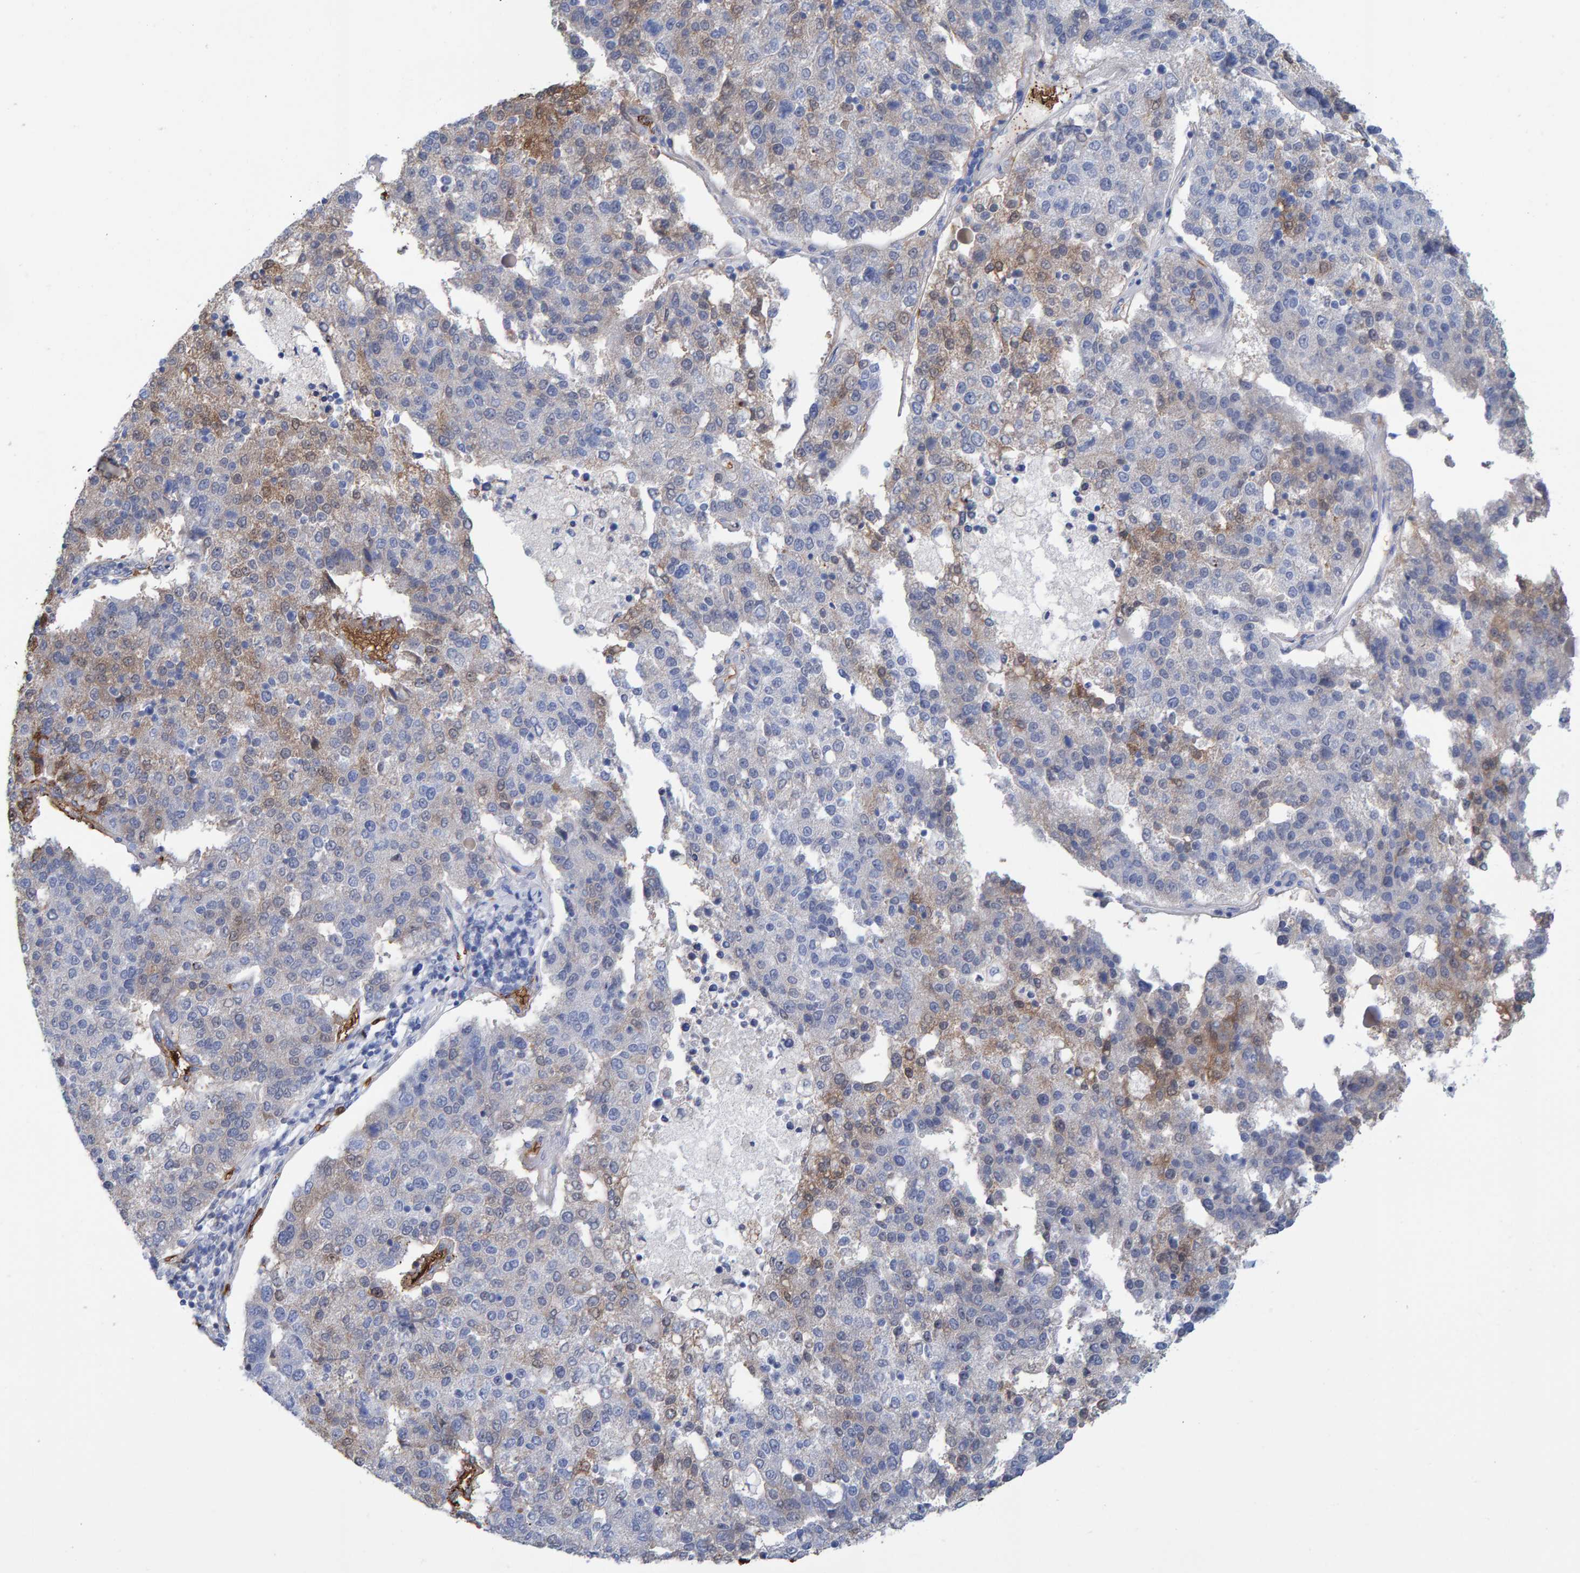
{"staining": {"intensity": "weak", "quantity": "<25%", "location": "cytoplasmic/membranous"}, "tissue": "pancreatic cancer", "cell_type": "Tumor cells", "image_type": "cancer", "snomed": [{"axis": "morphology", "description": "Adenocarcinoma, NOS"}, {"axis": "topography", "description": "Pancreas"}], "caption": "Immunohistochemistry (IHC) of pancreatic cancer exhibits no positivity in tumor cells. (Stains: DAB IHC with hematoxylin counter stain, Microscopy: brightfield microscopy at high magnification).", "gene": "VPS9D1", "patient": {"sex": "female", "age": 61}}